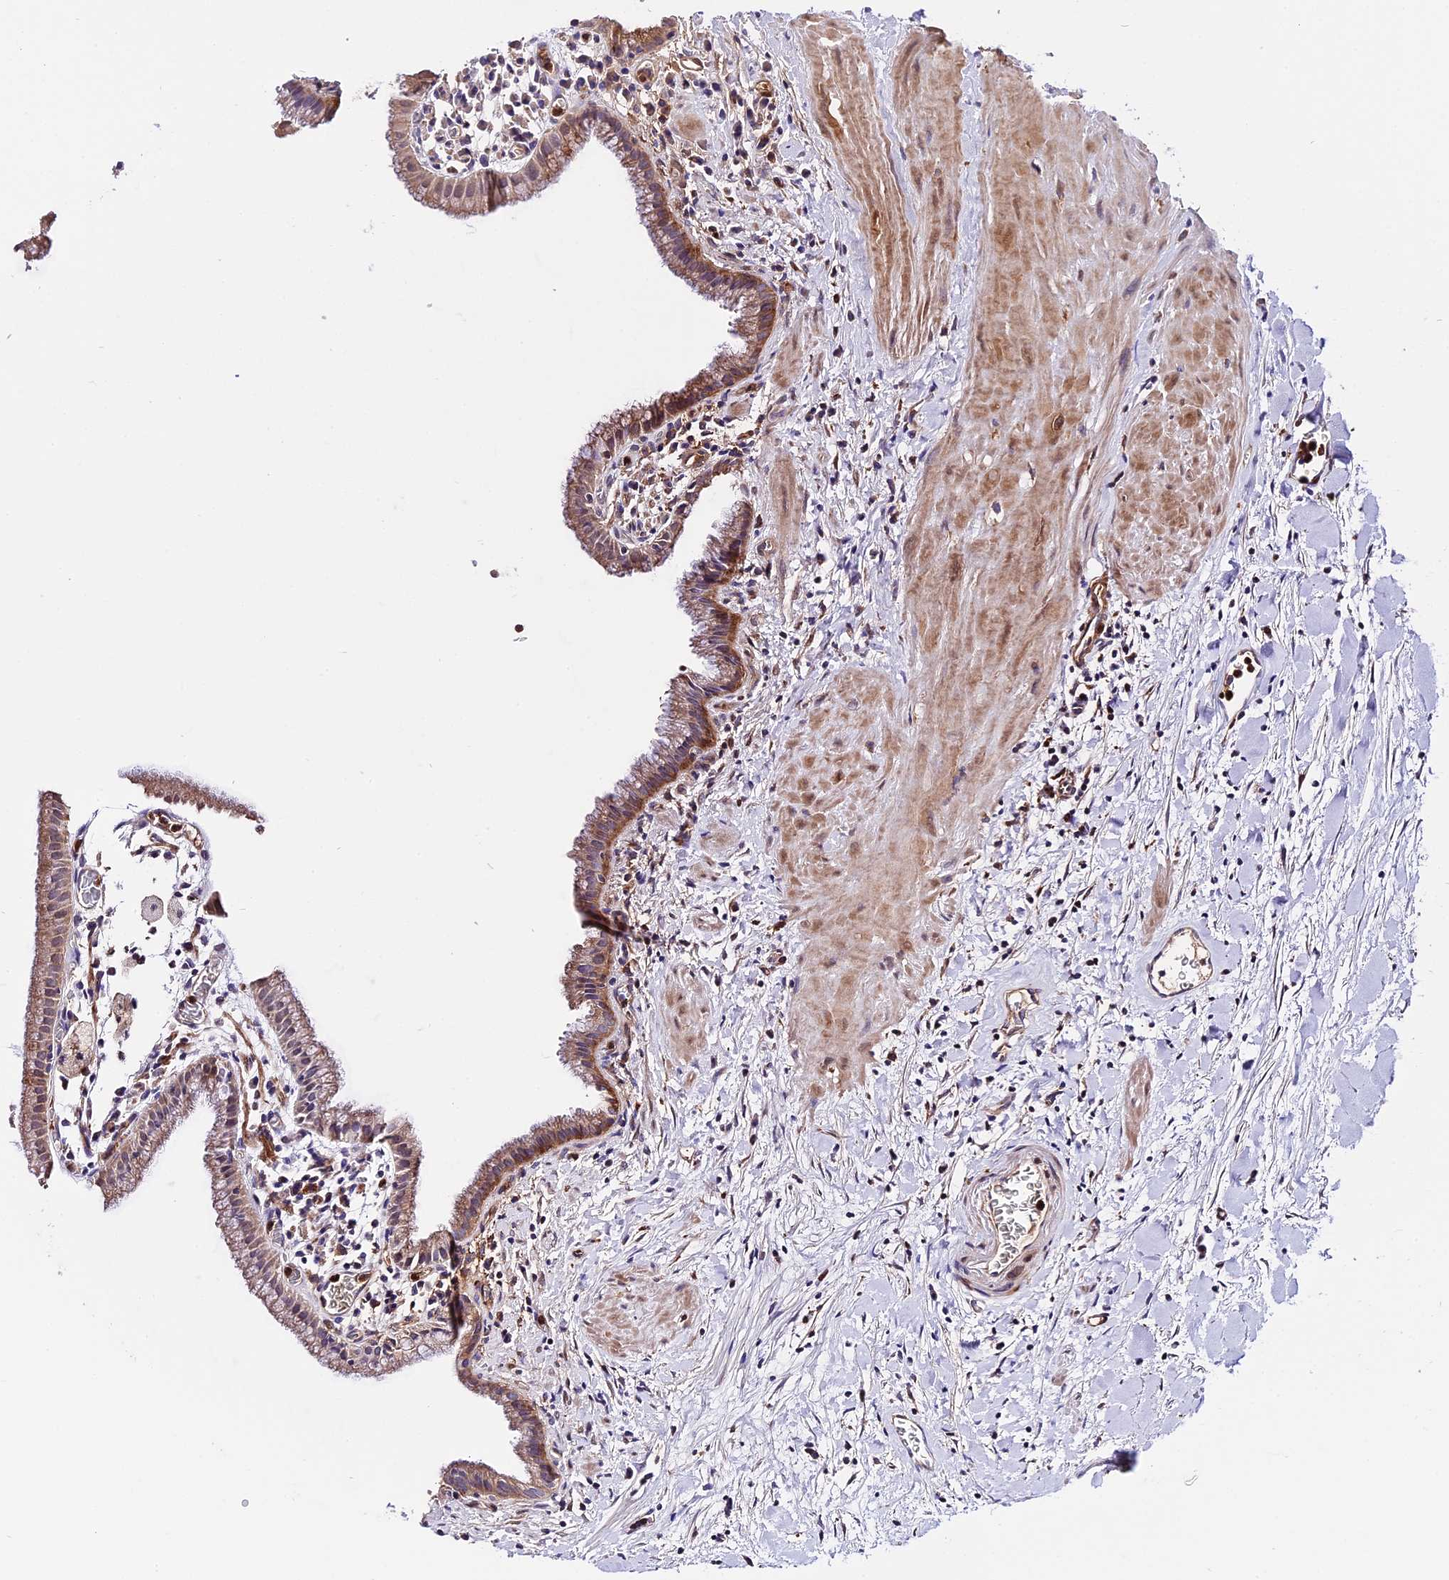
{"staining": {"intensity": "moderate", "quantity": ">75%", "location": "cytoplasmic/membranous"}, "tissue": "gallbladder", "cell_type": "Glandular cells", "image_type": "normal", "snomed": [{"axis": "morphology", "description": "Normal tissue, NOS"}, {"axis": "topography", "description": "Gallbladder"}], "caption": "Protein staining of normal gallbladder exhibits moderate cytoplasmic/membranous expression in approximately >75% of glandular cells. (DAB IHC with brightfield microscopy, high magnification).", "gene": "MAP3K7CL", "patient": {"sex": "male", "age": 78}}